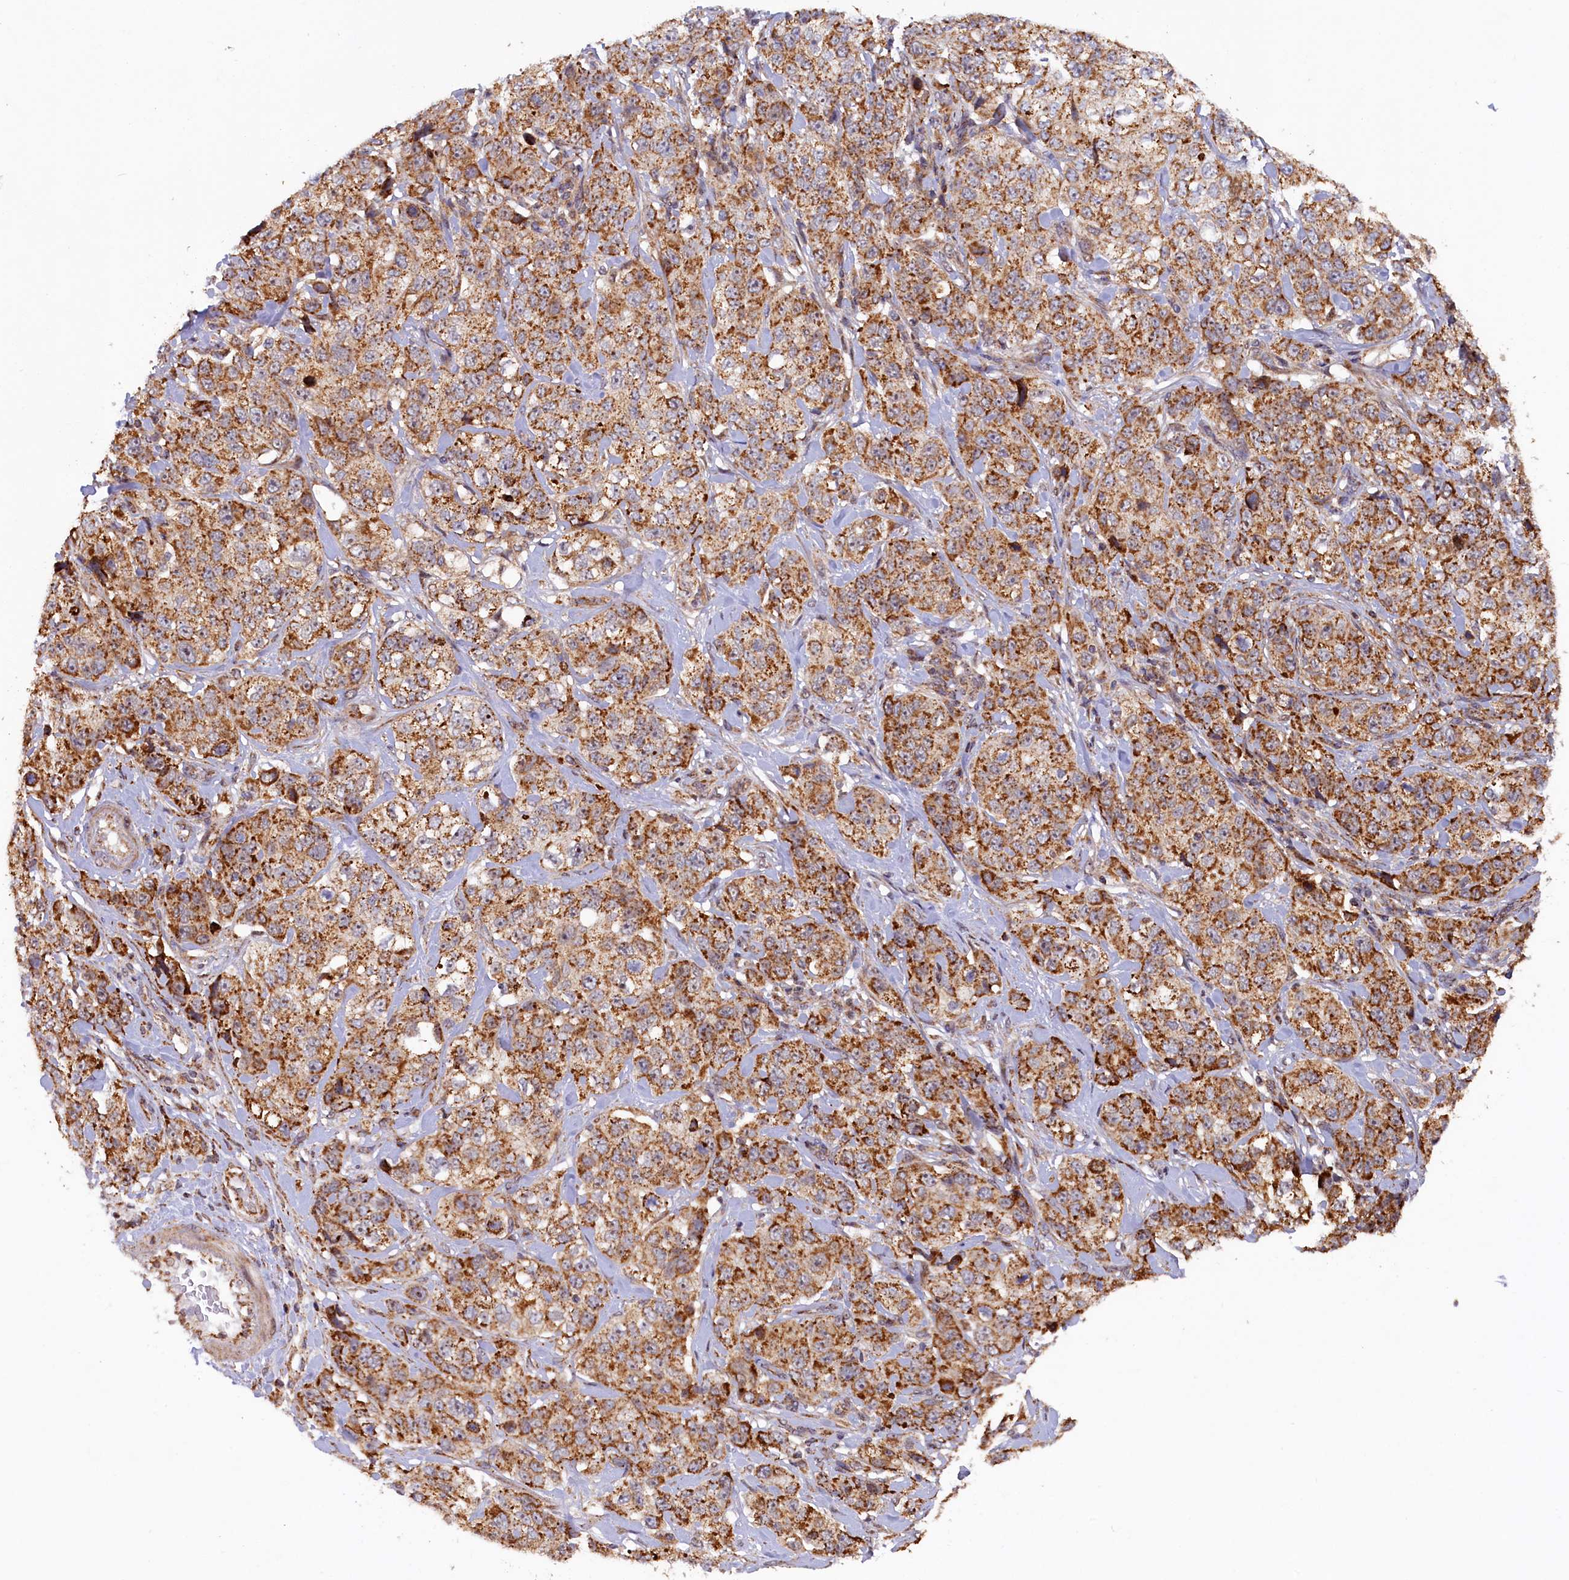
{"staining": {"intensity": "moderate", "quantity": ">75%", "location": "cytoplasmic/membranous"}, "tissue": "stomach cancer", "cell_type": "Tumor cells", "image_type": "cancer", "snomed": [{"axis": "morphology", "description": "Adenocarcinoma, NOS"}, {"axis": "topography", "description": "Stomach"}], "caption": "Stomach cancer tissue exhibits moderate cytoplasmic/membranous expression in about >75% of tumor cells, visualized by immunohistochemistry.", "gene": "DUS3L", "patient": {"sex": "male", "age": 48}}